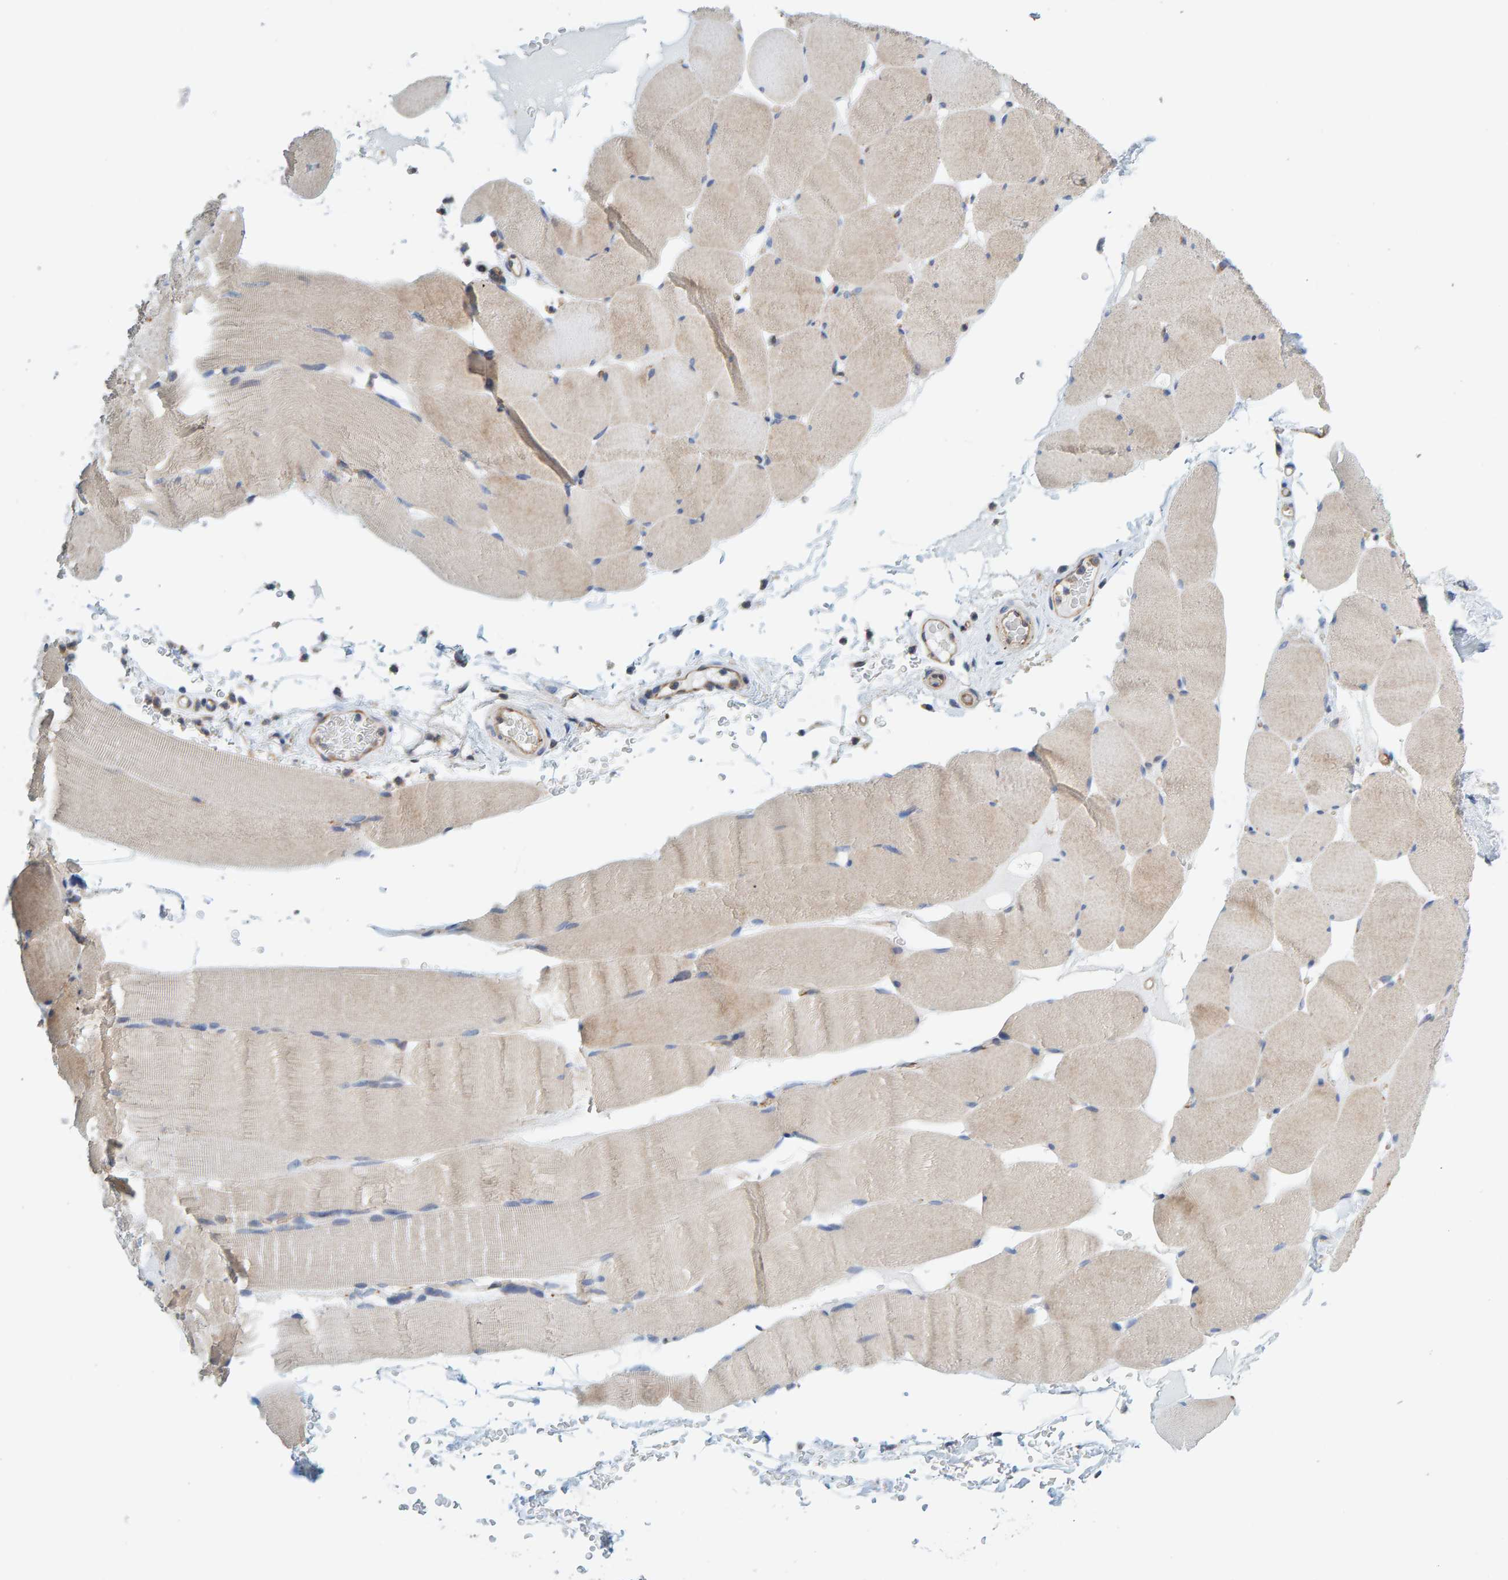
{"staining": {"intensity": "weak", "quantity": "25%-75%", "location": "cytoplasmic/membranous"}, "tissue": "skeletal muscle", "cell_type": "Myocytes", "image_type": "normal", "snomed": [{"axis": "morphology", "description": "Normal tissue, NOS"}, {"axis": "topography", "description": "Skeletal muscle"}], "caption": "Immunohistochemistry (DAB (3,3'-diaminobenzidine)) staining of unremarkable human skeletal muscle reveals weak cytoplasmic/membranous protein expression in about 25%-75% of myocytes.", "gene": "PRKD2", "patient": {"sex": "male", "age": 62}}